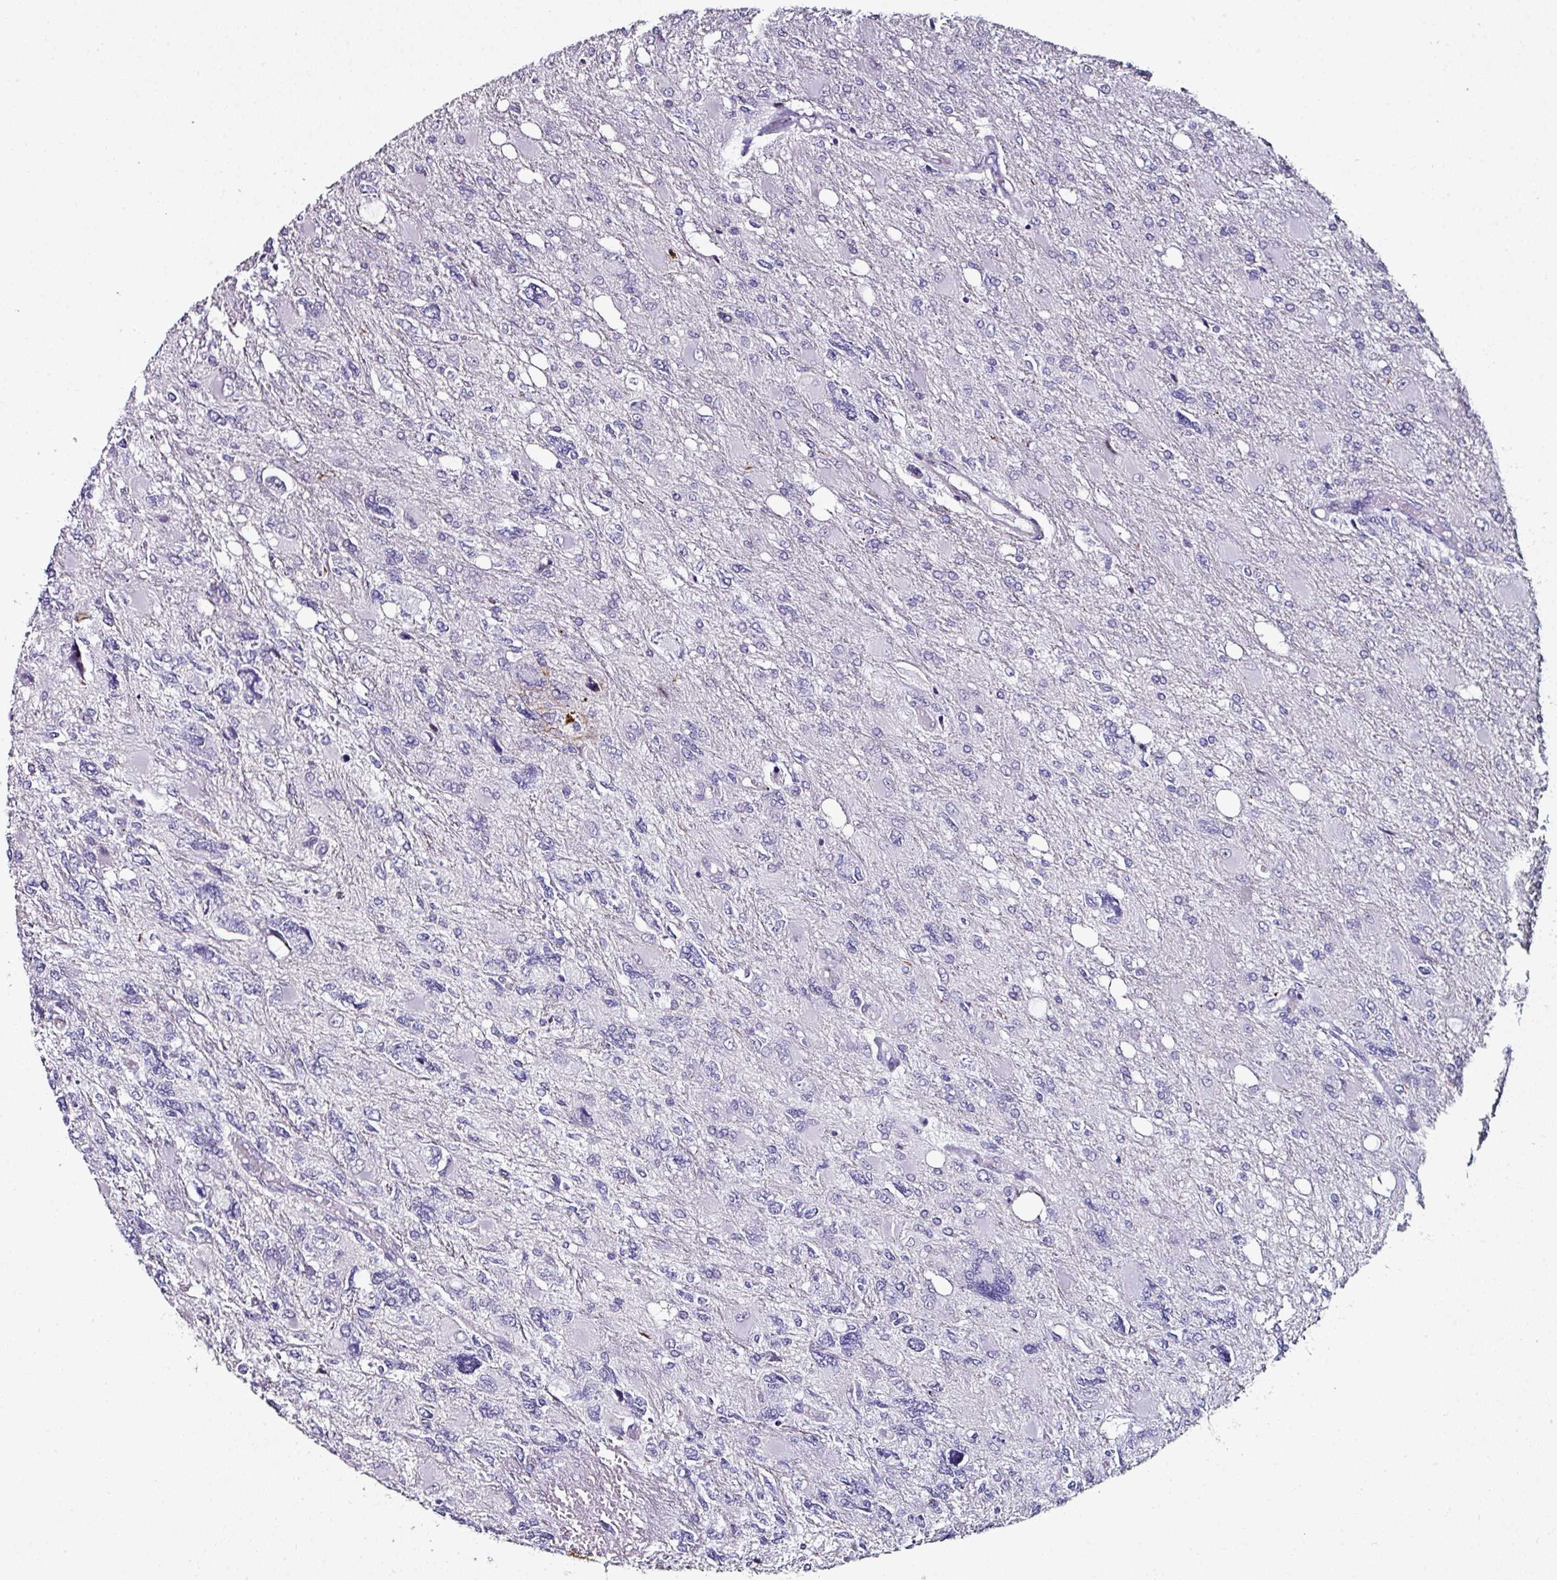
{"staining": {"intensity": "negative", "quantity": "none", "location": "none"}, "tissue": "glioma", "cell_type": "Tumor cells", "image_type": "cancer", "snomed": [{"axis": "morphology", "description": "Glioma, malignant, High grade"}, {"axis": "topography", "description": "Brain"}], "caption": "The immunohistochemistry (IHC) image has no significant positivity in tumor cells of glioma tissue.", "gene": "TMPRSS9", "patient": {"sex": "male", "age": 67}}